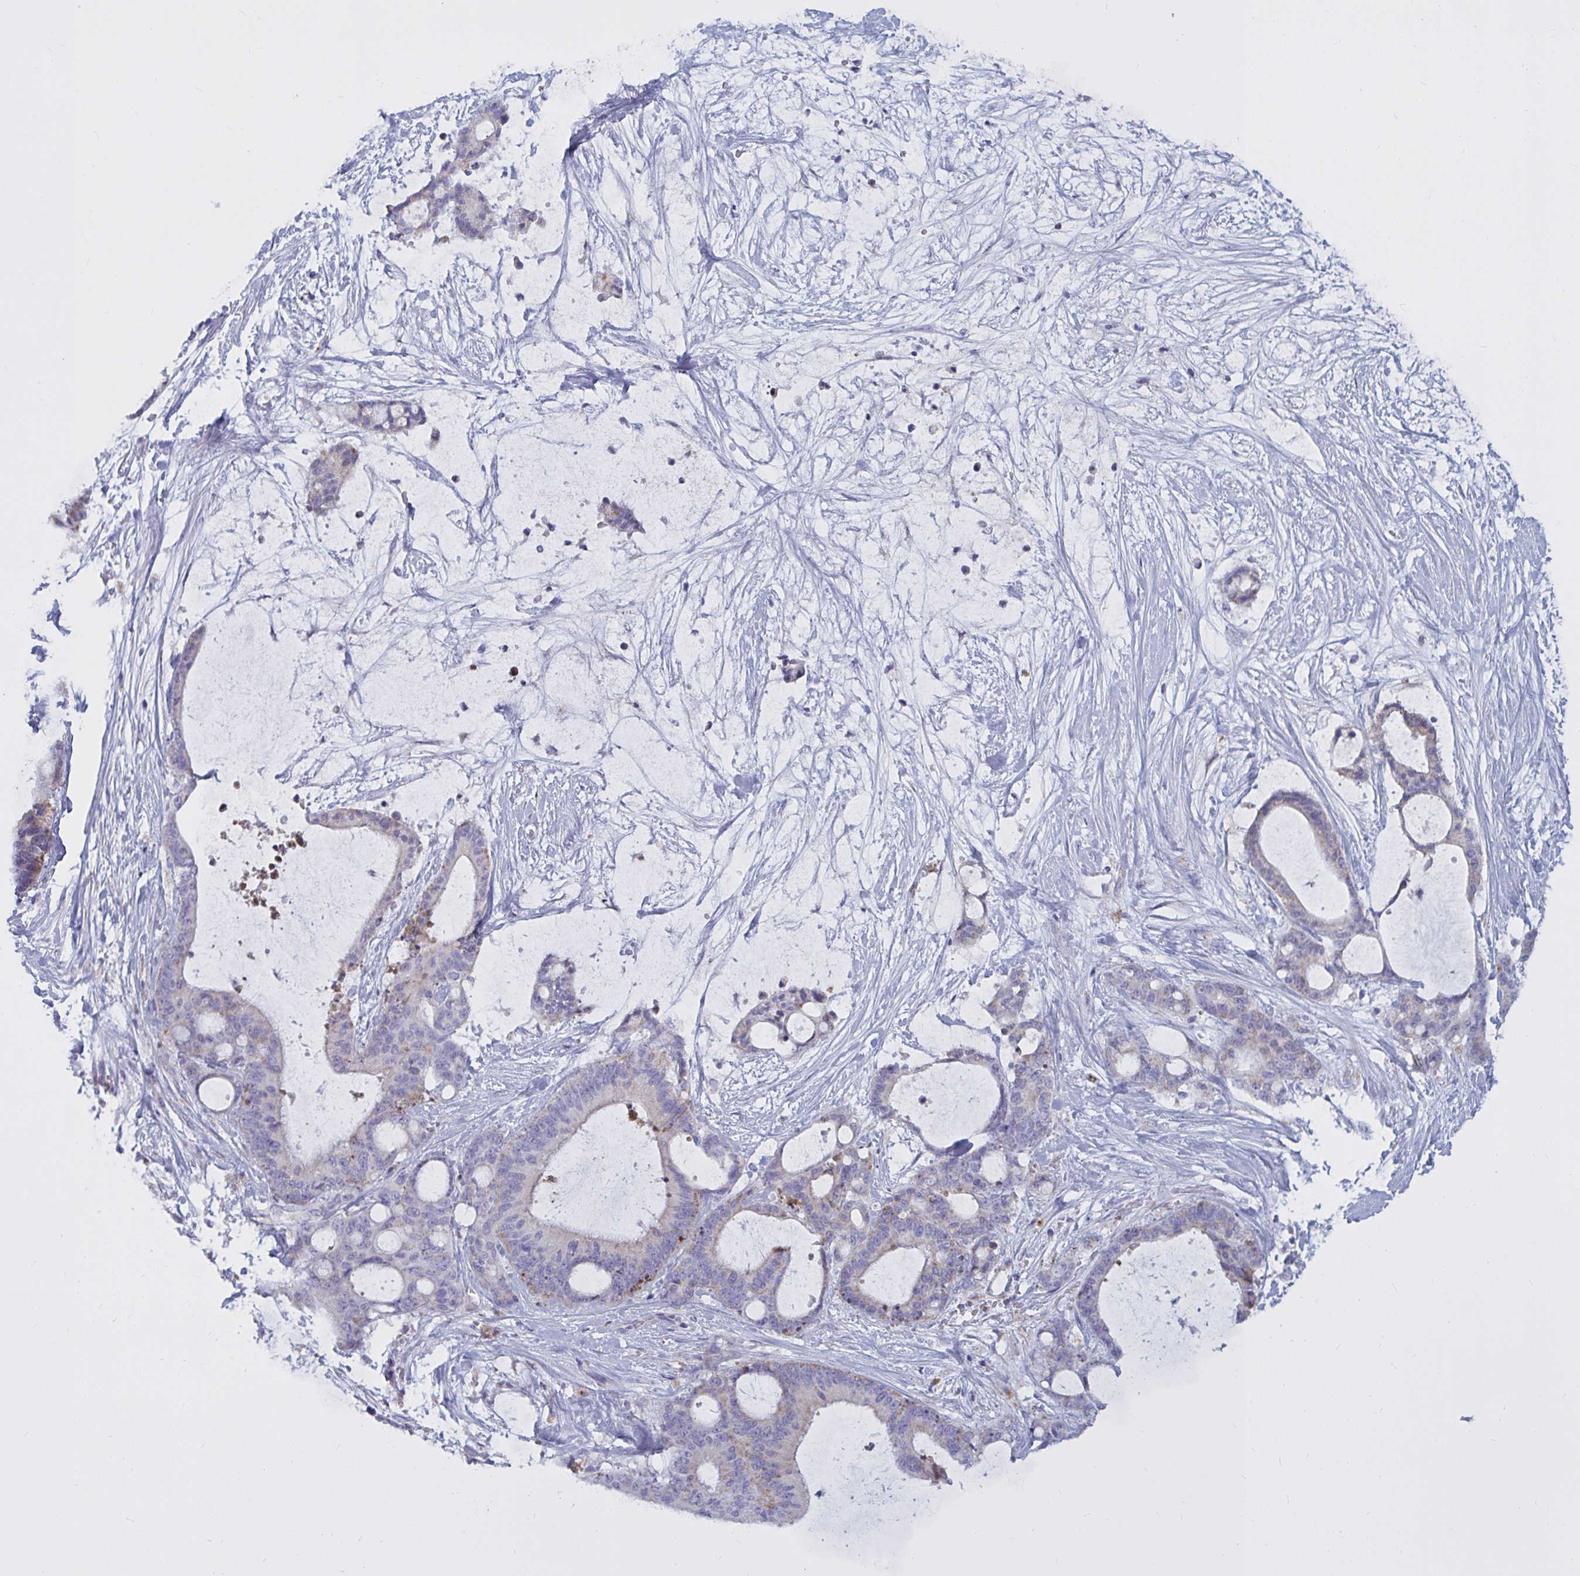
{"staining": {"intensity": "negative", "quantity": "none", "location": "none"}, "tissue": "liver cancer", "cell_type": "Tumor cells", "image_type": "cancer", "snomed": [{"axis": "morphology", "description": "Normal tissue, NOS"}, {"axis": "morphology", "description": "Cholangiocarcinoma"}, {"axis": "topography", "description": "Liver"}, {"axis": "topography", "description": "Peripheral nerve tissue"}], "caption": "Cholangiocarcinoma (liver) stained for a protein using immunohistochemistry (IHC) shows no expression tumor cells.", "gene": "ATG9A", "patient": {"sex": "female", "age": 73}}